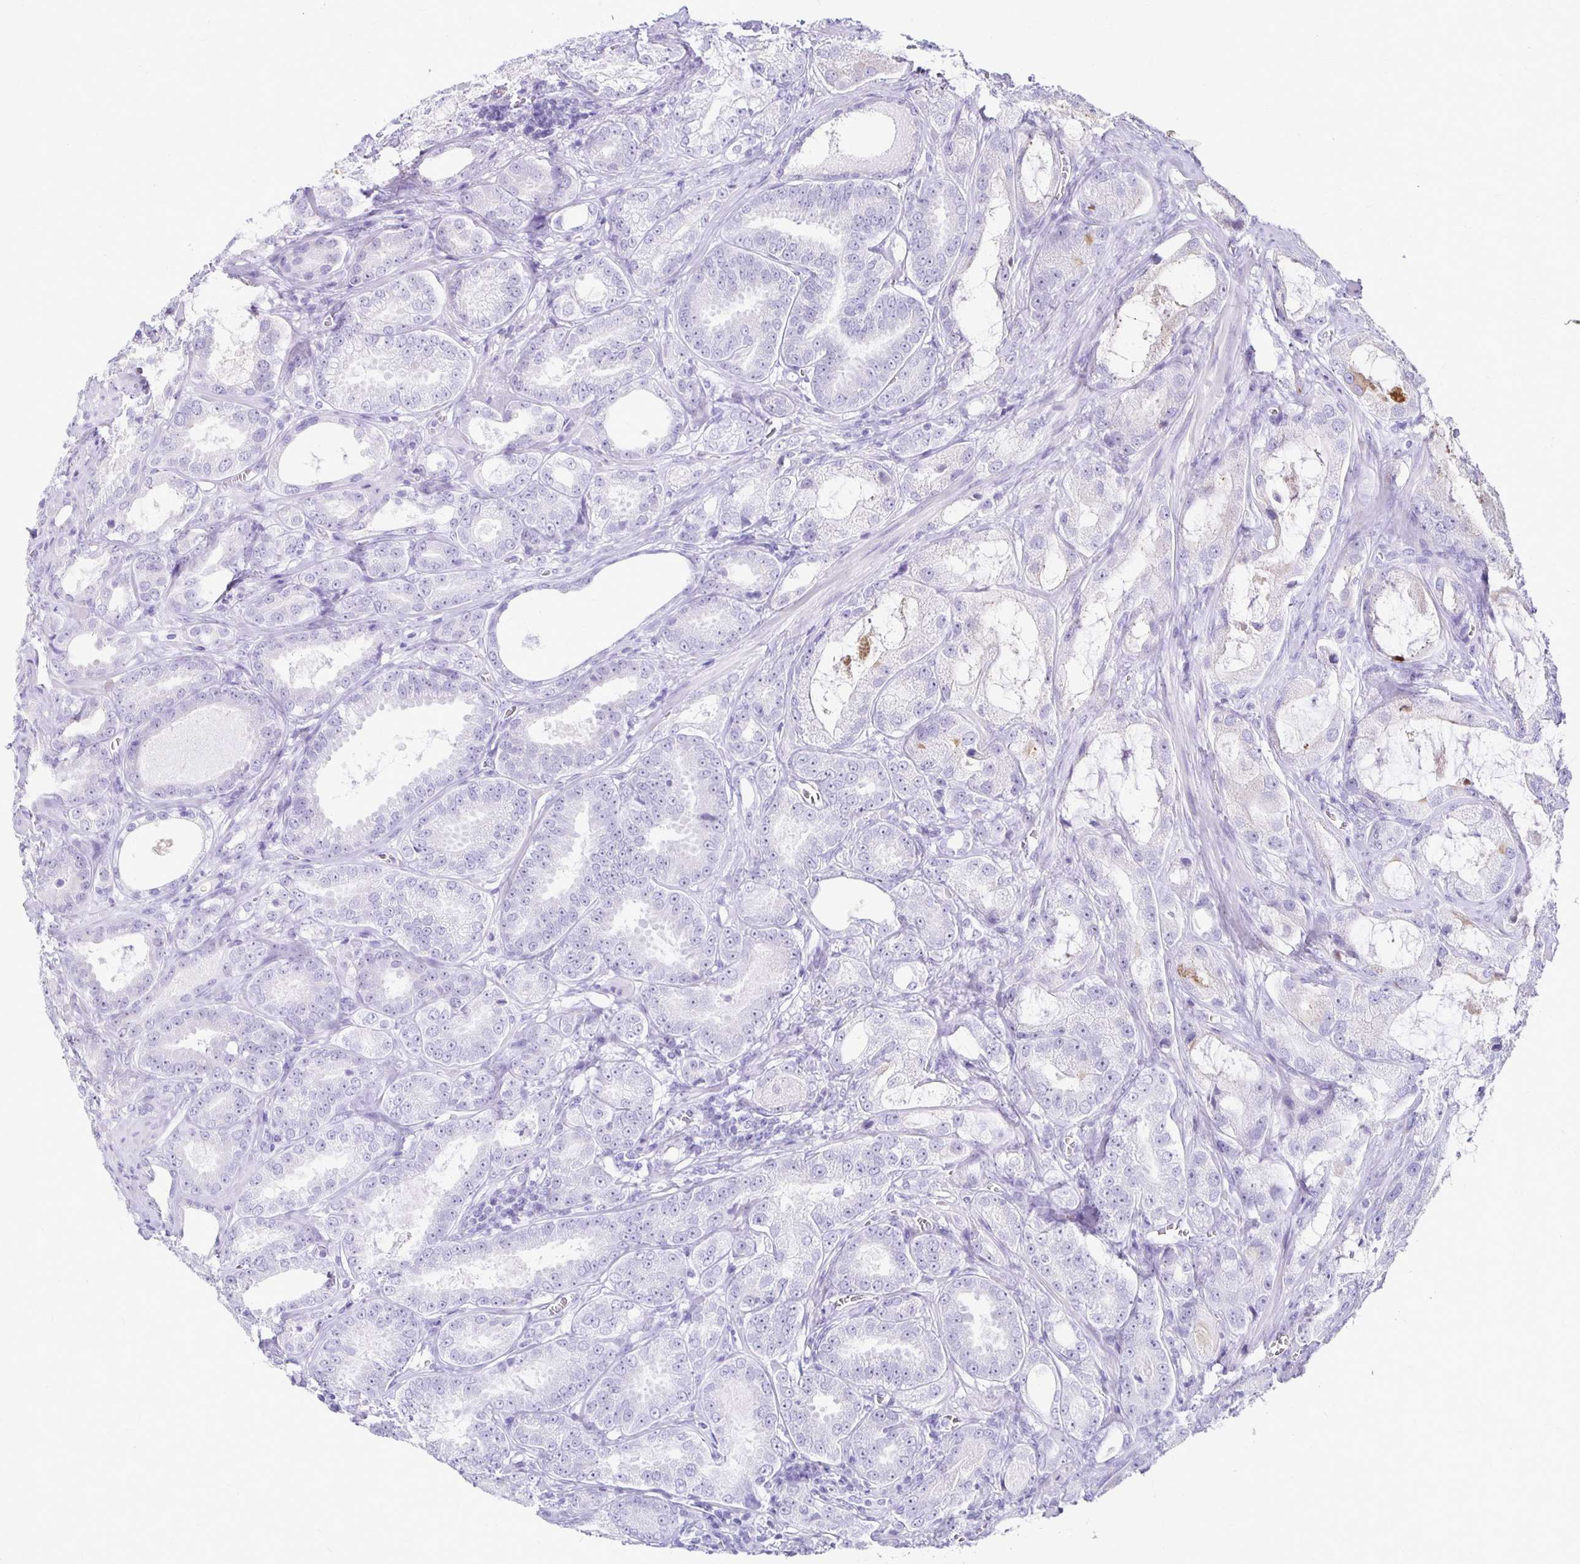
{"staining": {"intensity": "negative", "quantity": "none", "location": "none"}, "tissue": "prostate cancer", "cell_type": "Tumor cells", "image_type": "cancer", "snomed": [{"axis": "morphology", "description": "Adenocarcinoma, High grade"}, {"axis": "topography", "description": "Prostate"}], "caption": "Tumor cells are negative for protein expression in human prostate adenocarcinoma (high-grade). The staining was performed using DAB (3,3'-diaminobenzidine) to visualize the protein expression in brown, while the nuclei were stained in blue with hematoxylin (Magnification: 20x).", "gene": "CST6", "patient": {"sex": "male", "age": 64}}